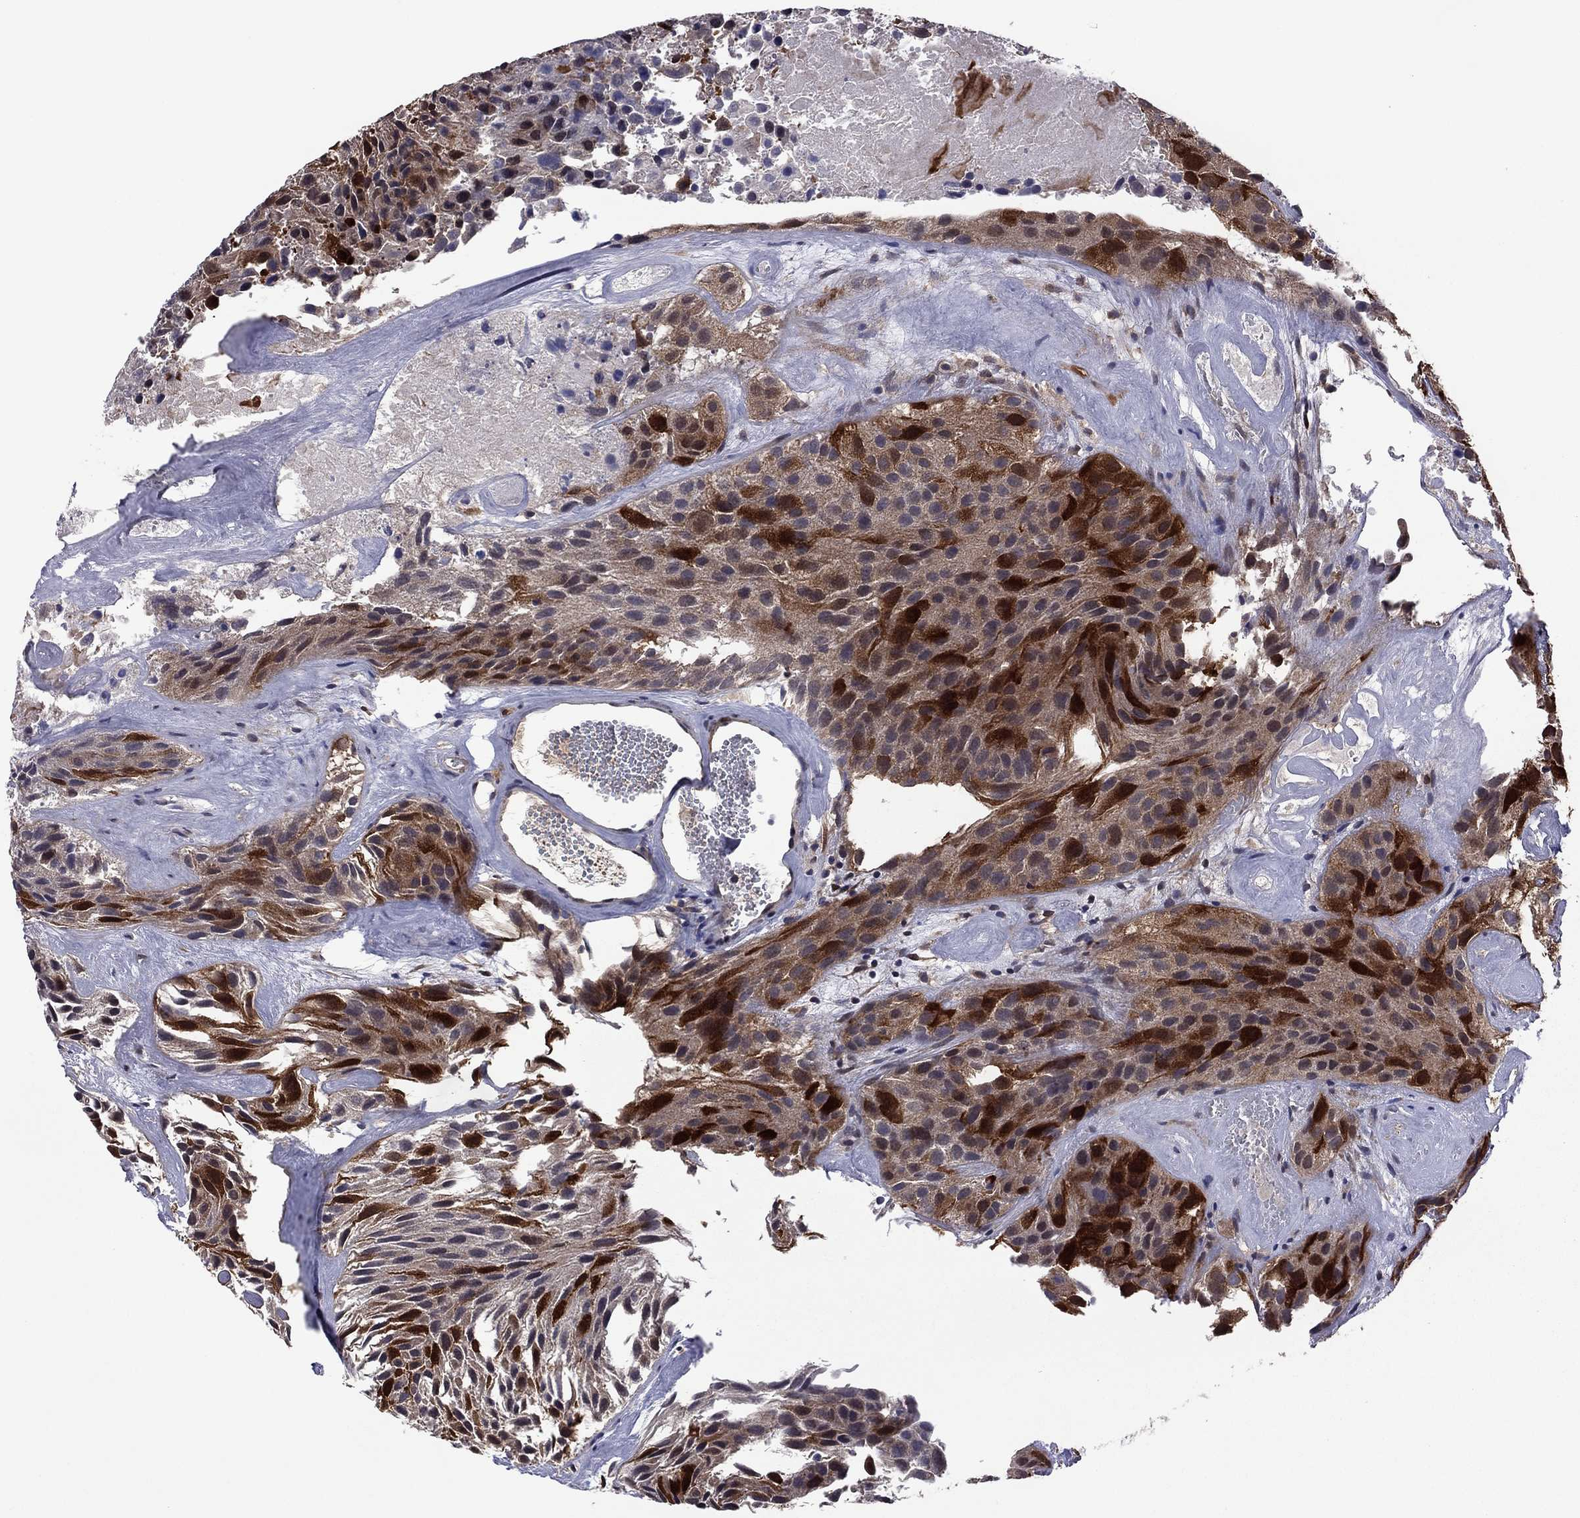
{"staining": {"intensity": "strong", "quantity": "<25%", "location": "cytoplasmic/membranous,nuclear"}, "tissue": "urothelial cancer", "cell_type": "Tumor cells", "image_type": "cancer", "snomed": [{"axis": "morphology", "description": "Urothelial carcinoma, Low grade"}, {"axis": "topography", "description": "Urinary bladder"}], "caption": "The image displays staining of low-grade urothelial carcinoma, revealing strong cytoplasmic/membranous and nuclear protein expression (brown color) within tumor cells.", "gene": "GPAA1", "patient": {"sex": "female", "age": 87}}